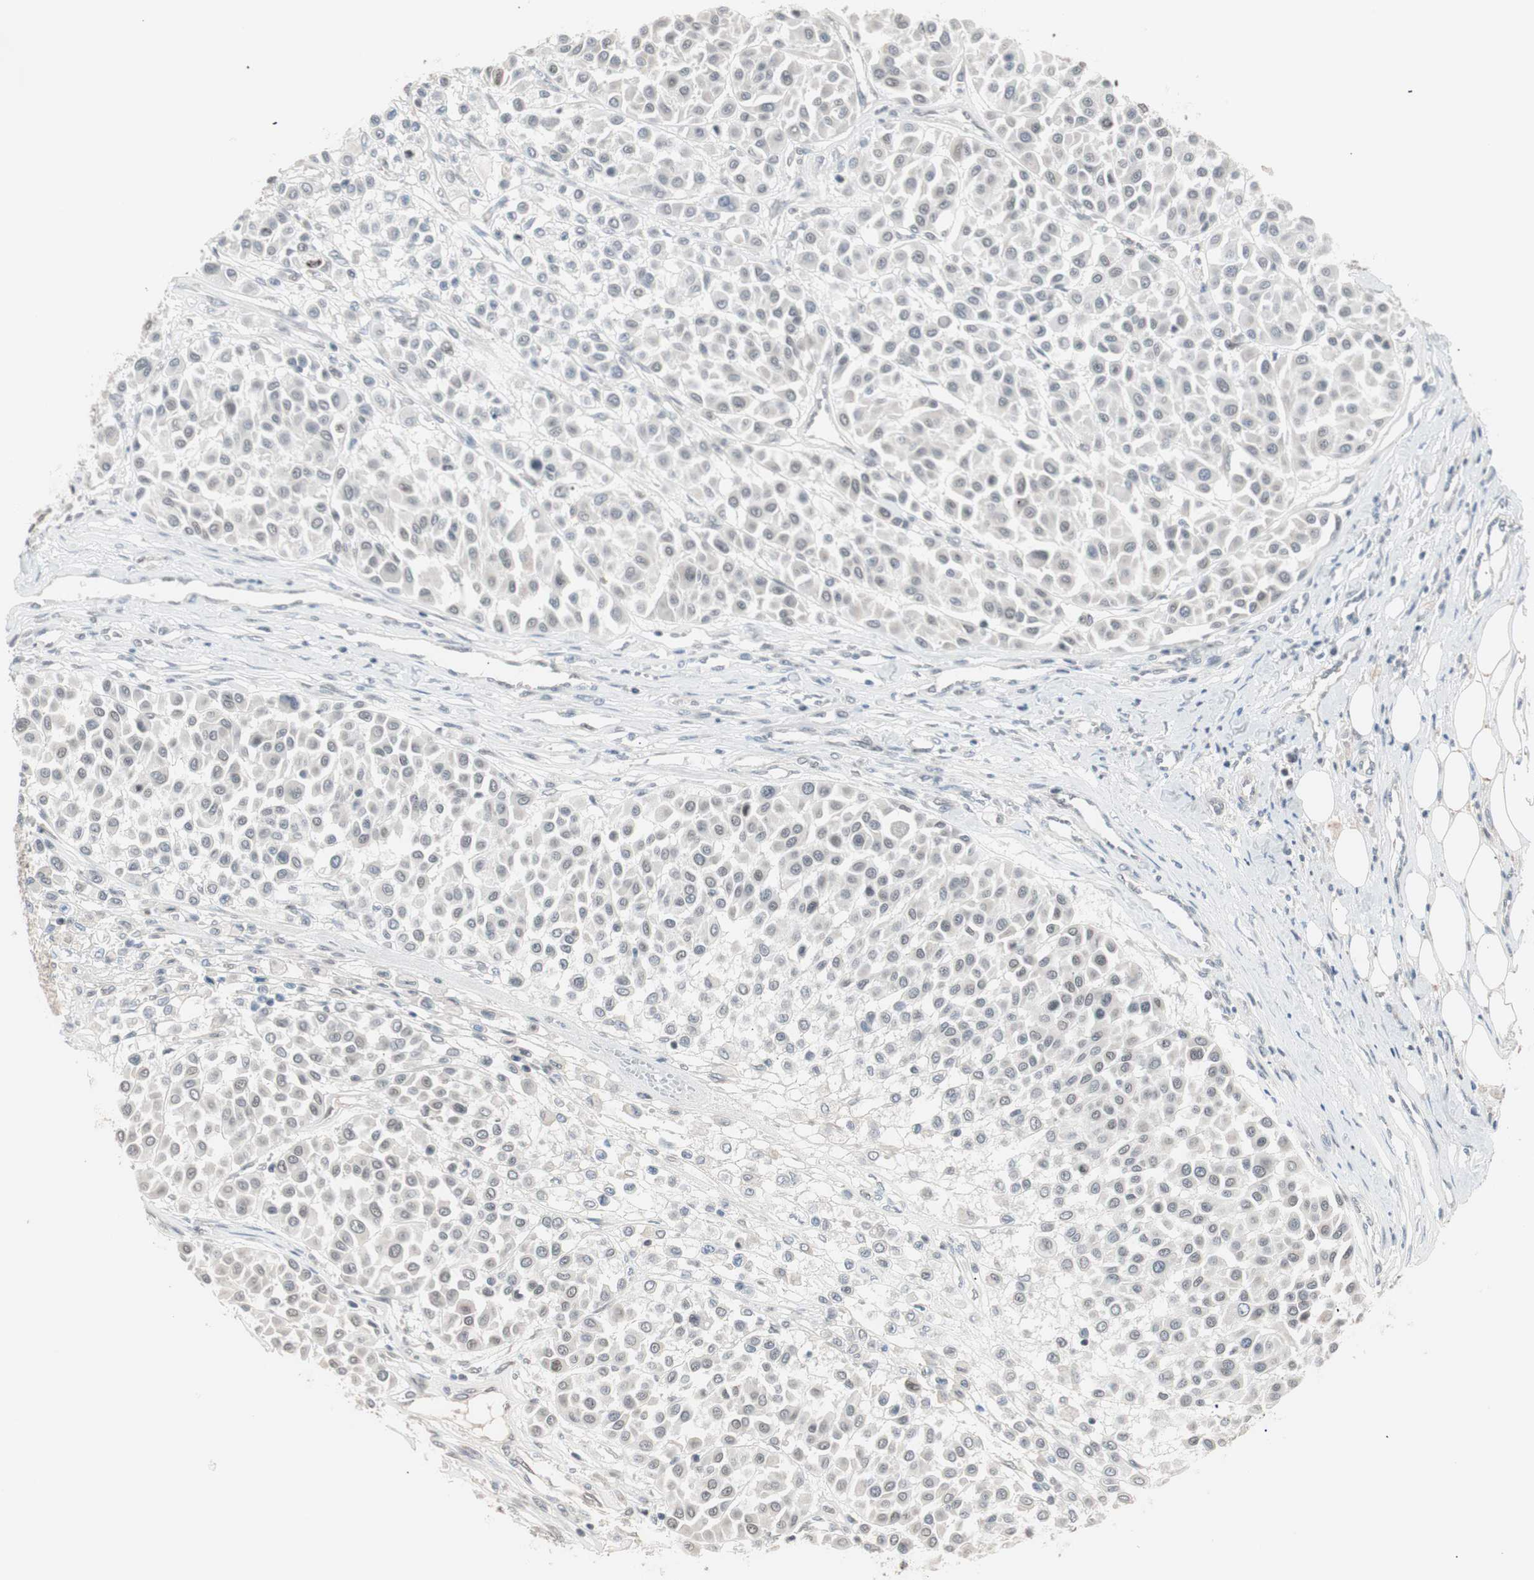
{"staining": {"intensity": "negative", "quantity": "none", "location": "none"}, "tissue": "melanoma", "cell_type": "Tumor cells", "image_type": "cancer", "snomed": [{"axis": "morphology", "description": "Malignant melanoma, Metastatic site"}, {"axis": "topography", "description": "Soft tissue"}], "caption": "Protein analysis of melanoma demonstrates no significant expression in tumor cells. (DAB immunohistochemistry (IHC) visualized using brightfield microscopy, high magnification).", "gene": "LIG3", "patient": {"sex": "male", "age": 41}}